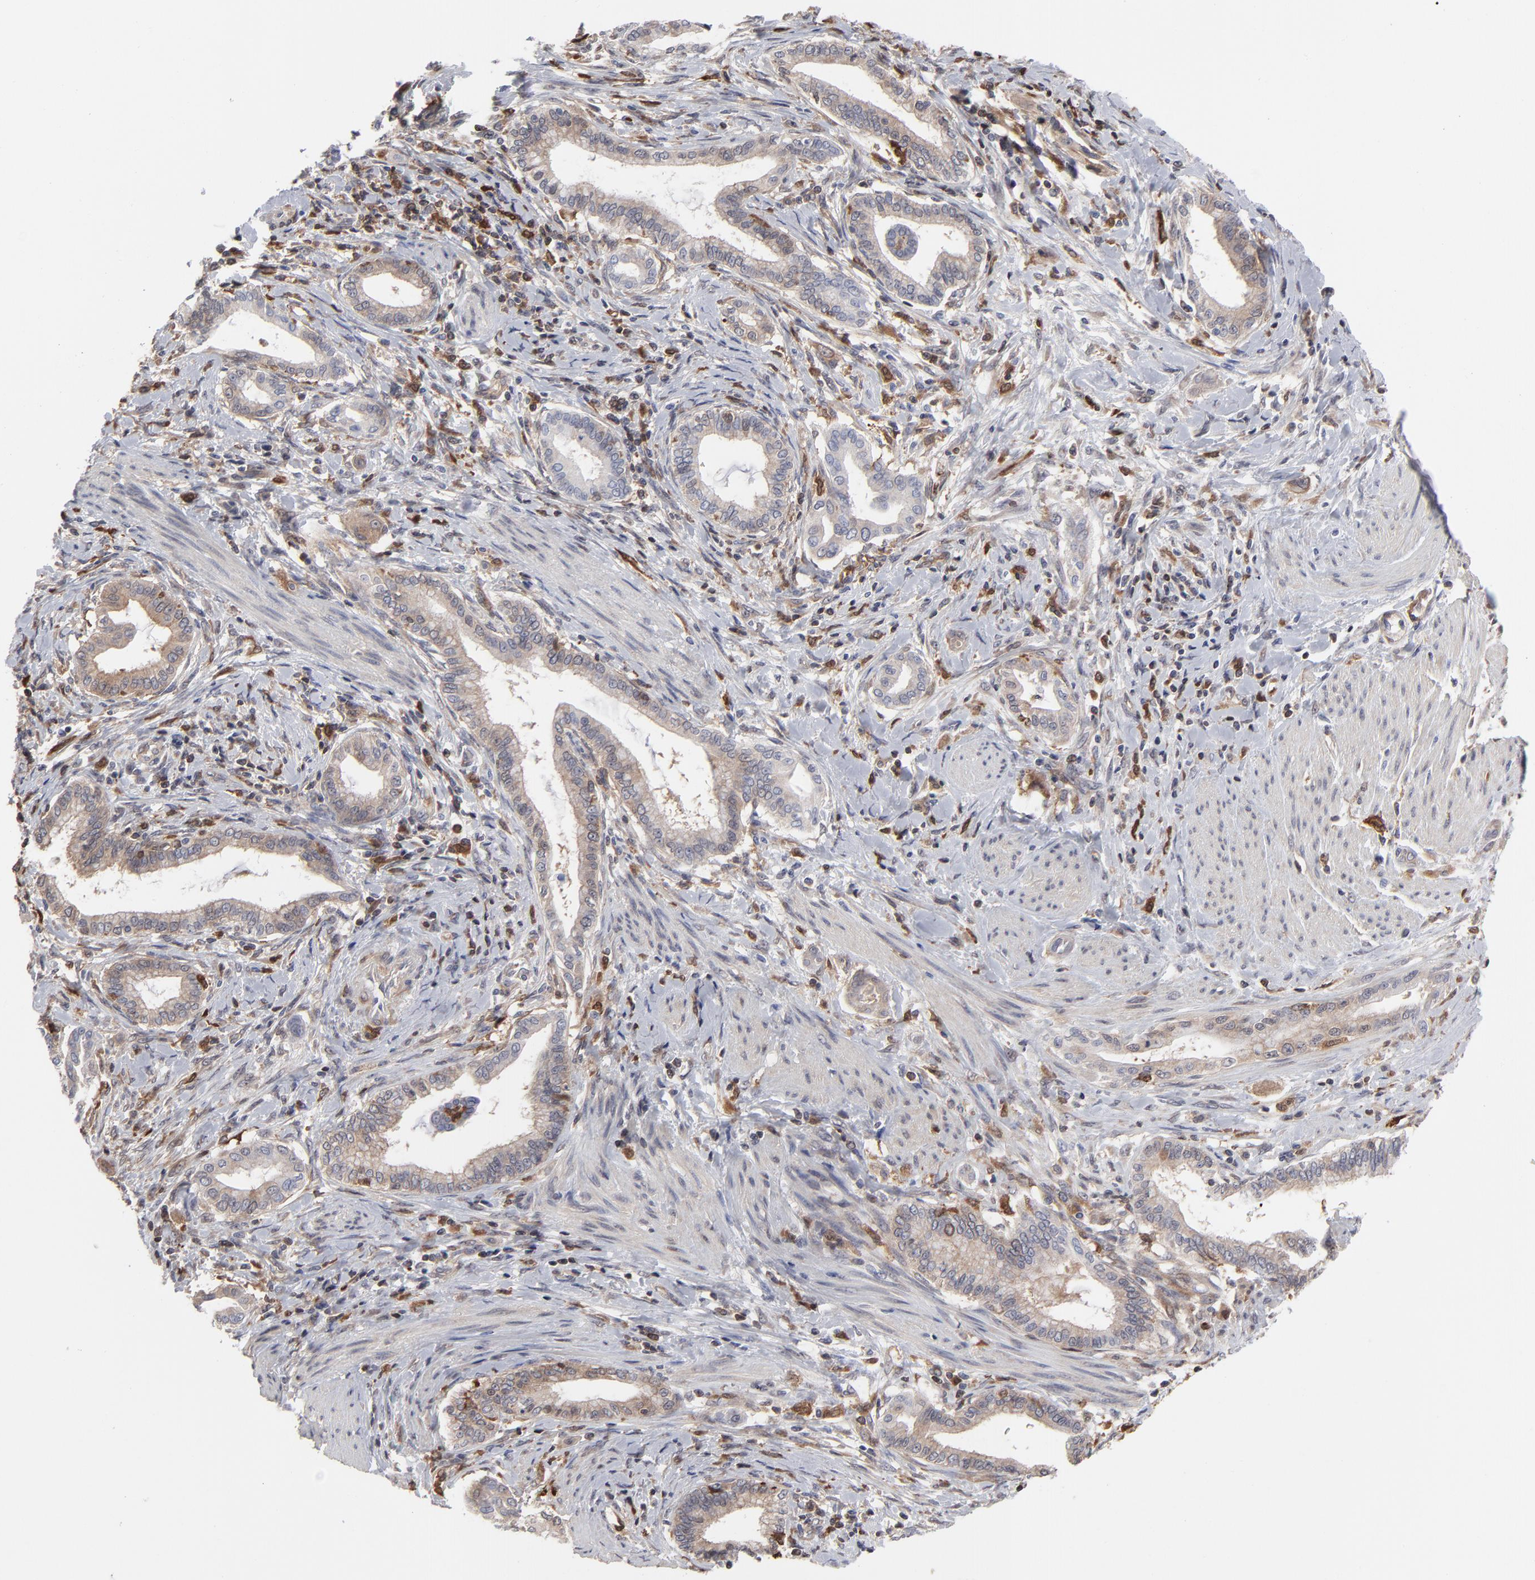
{"staining": {"intensity": "moderate", "quantity": ">75%", "location": "cytoplasmic/membranous"}, "tissue": "pancreatic cancer", "cell_type": "Tumor cells", "image_type": "cancer", "snomed": [{"axis": "morphology", "description": "Adenocarcinoma, NOS"}, {"axis": "topography", "description": "Pancreas"}], "caption": "Immunohistochemistry histopathology image of neoplastic tissue: adenocarcinoma (pancreatic) stained using IHC demonstrates medium levels of moderate protein expression localized specifically in the cytoplasmic/membranous of tumor cells, appearing as a cytoplasmic/membranous brown color.", "gene": "MAP2K1", "patient": {"sex": "female", "age": 64}}